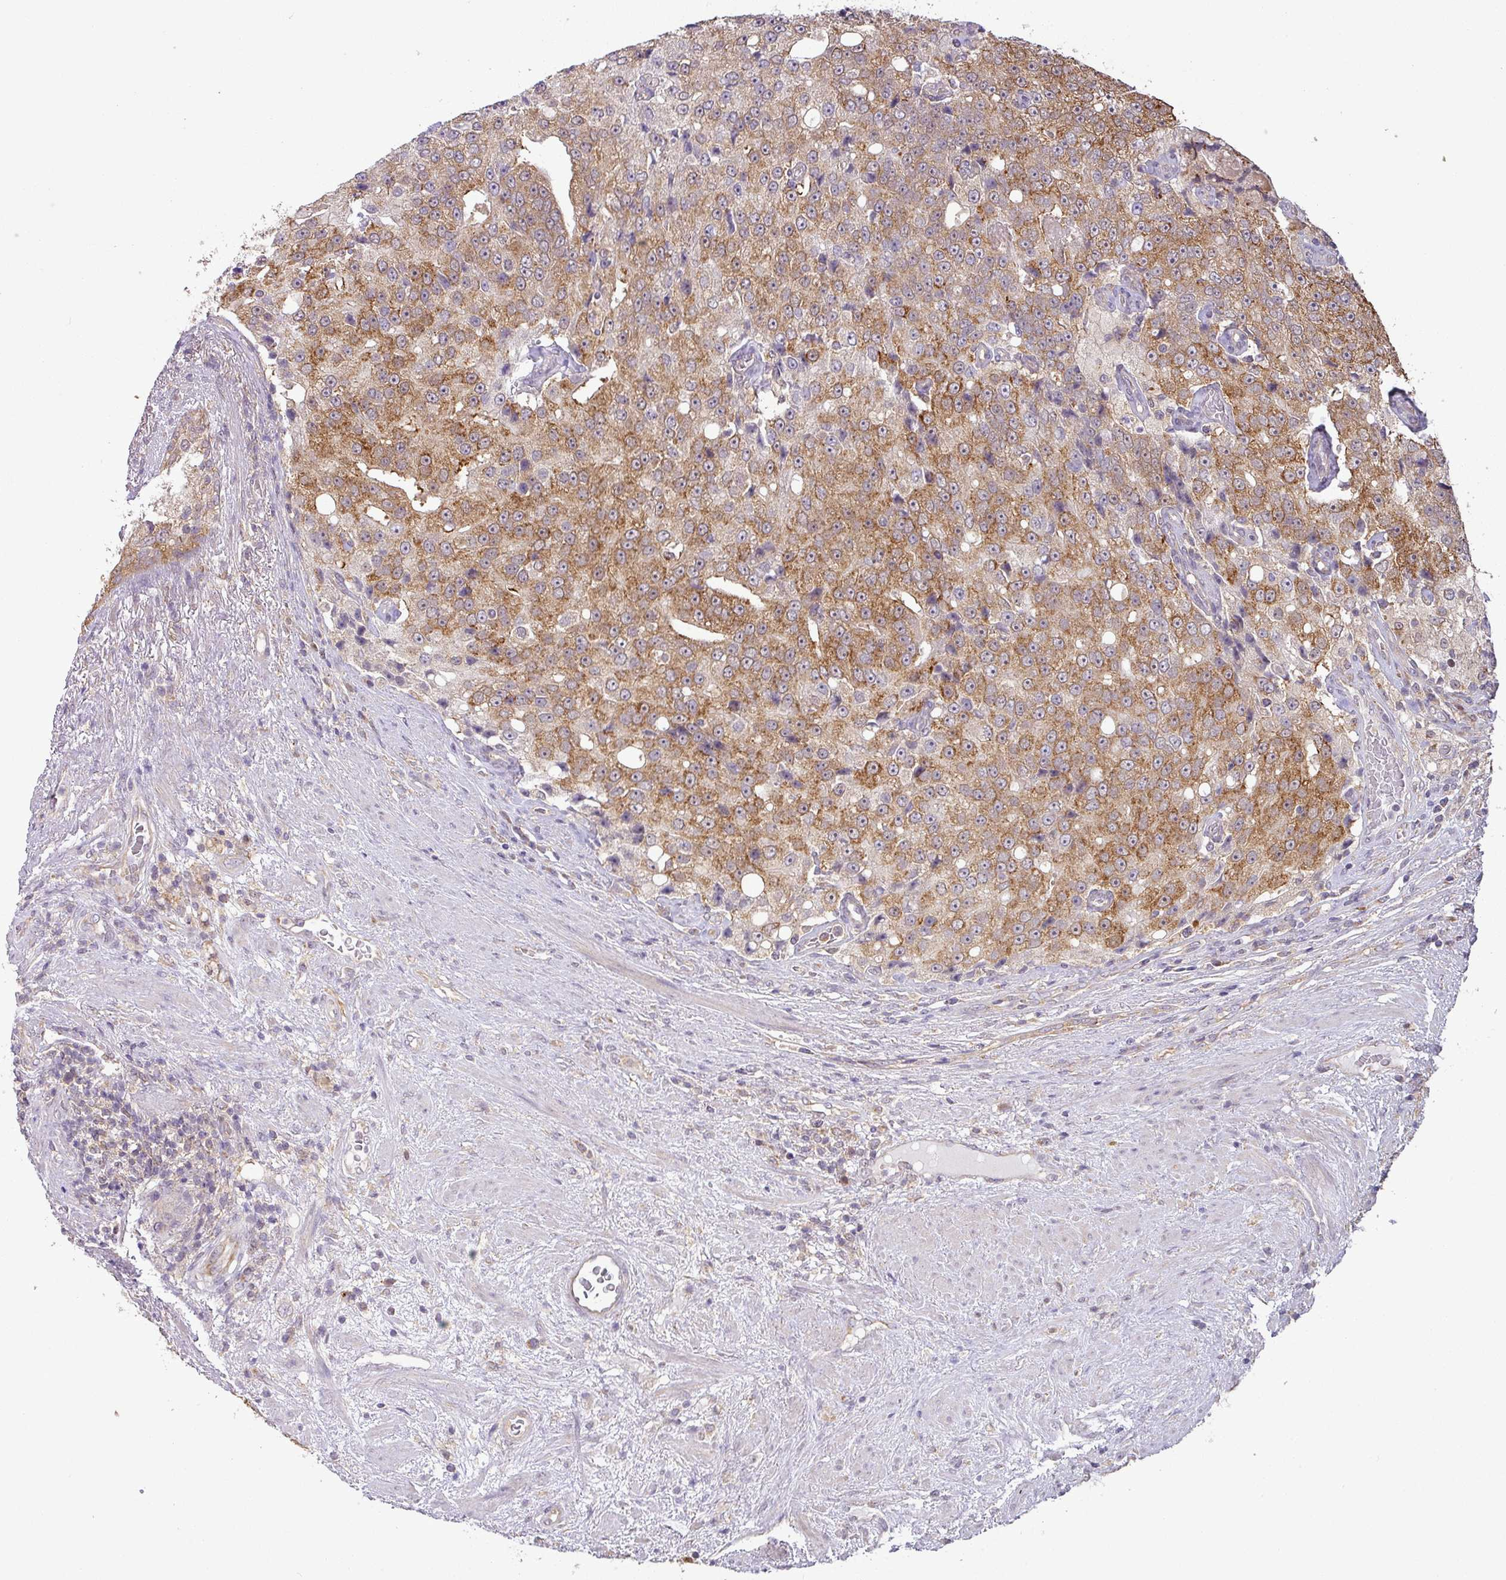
{"staining": {"intensity": "moderate", "quantity": ">75%", "location": "cytoplasmic/membranous"}, "tissue": "prostate cancer", "cell_type": "Tumor cells", "image_type": "cancer", "snomed": [{"axis": "morphology", "description": "Adenocarcinoma, High grade"}, {"axis": "topography", "description": "Prostate"}], "caption": "Immunohistochemistry of adenocarcinoma (high-grade) (prostate) displays medium levels of moderate cytoplasmic/membranous positivity in about >75% of tumor cells. The staining was performed using DAB (3,3'-diaminobenzidine) to visualize the protein expression in brown, while the nuclei were stained in blue with hematoxylin (Magnification: 20x).", "gene": "GALNT12", "patient": {"sex": "male", "age": 70}}